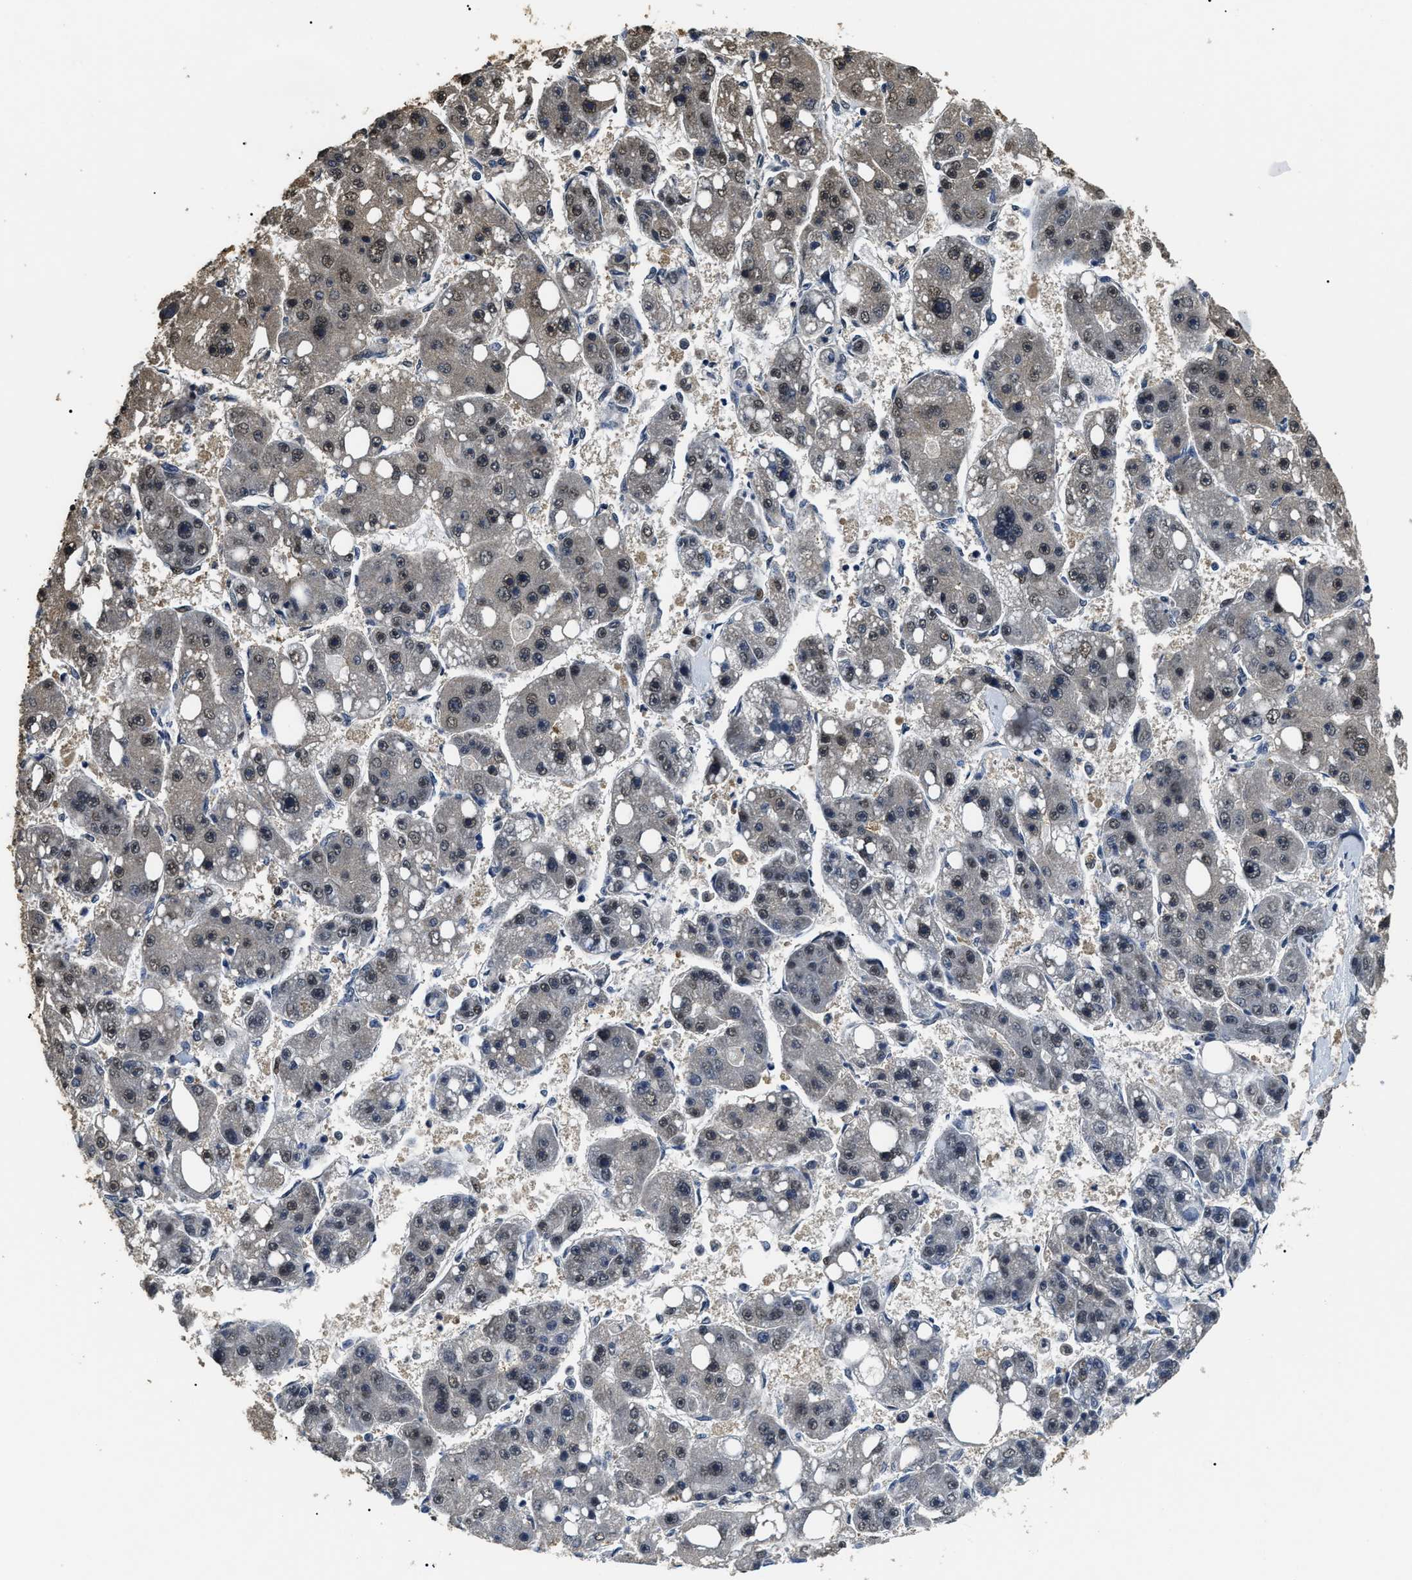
{"staining": {"intensity": "weak", "quantity": "25%-75%", "location": "nuclear"}, "tissue": "liver cancer", "cell_type": "Tumor cells", "image_type": "cancer", "snomed": [{"axis": "morphology", "description": "Carcinoma, Hepatocellular, NOS"}, {"axis": "topography", "description": "Liver"}], "caption": "Tumor cells exhibit weak nuclear staining in approximately 25%-75% of cells in hepatocellular carcinoma (liver).", "gene": "PSMD8", "patient": {"sex": "female", "age": 61}}